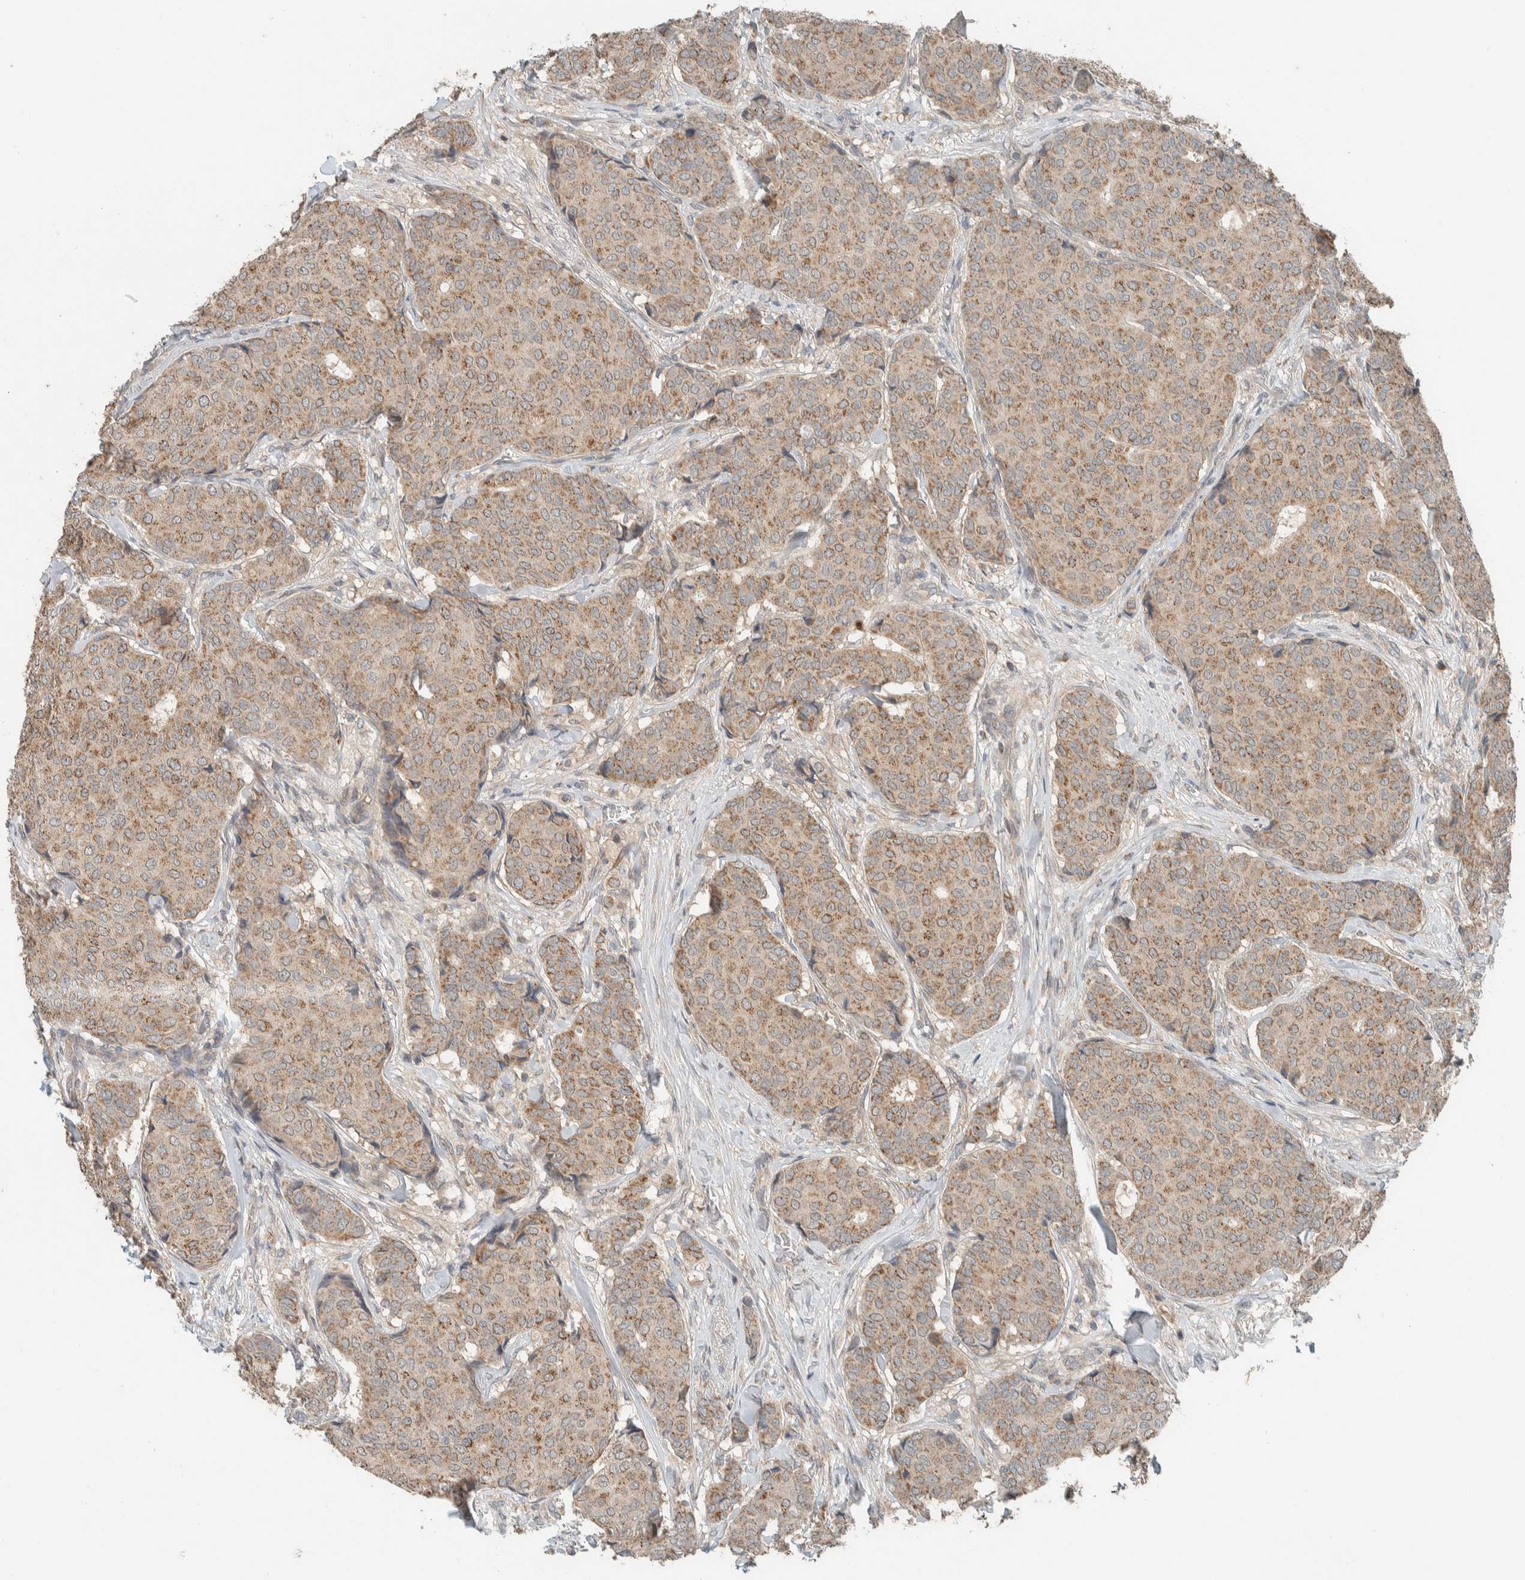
{"staining": {"intensity": "weak", "quantity": ">75%", "location": "cytoplasmic/membranous"}, "tissue": "breast cancer", "cell_type": "Tumor cells", "image_type": "cancer", "snomed": [{"axis": "morphology", "description": "Duct carcinoma"}, {"axis": "topography", "description": "Breast"}], "caption": "A micrograph of human breast cancer (infiltrating ductal carcinoma) stained for a protein demonstrates weak cytoplasmic/membranous brown staining in tumor cells.", "gene": "NBR1", "patient": {"sex": "female", "age": 75}}